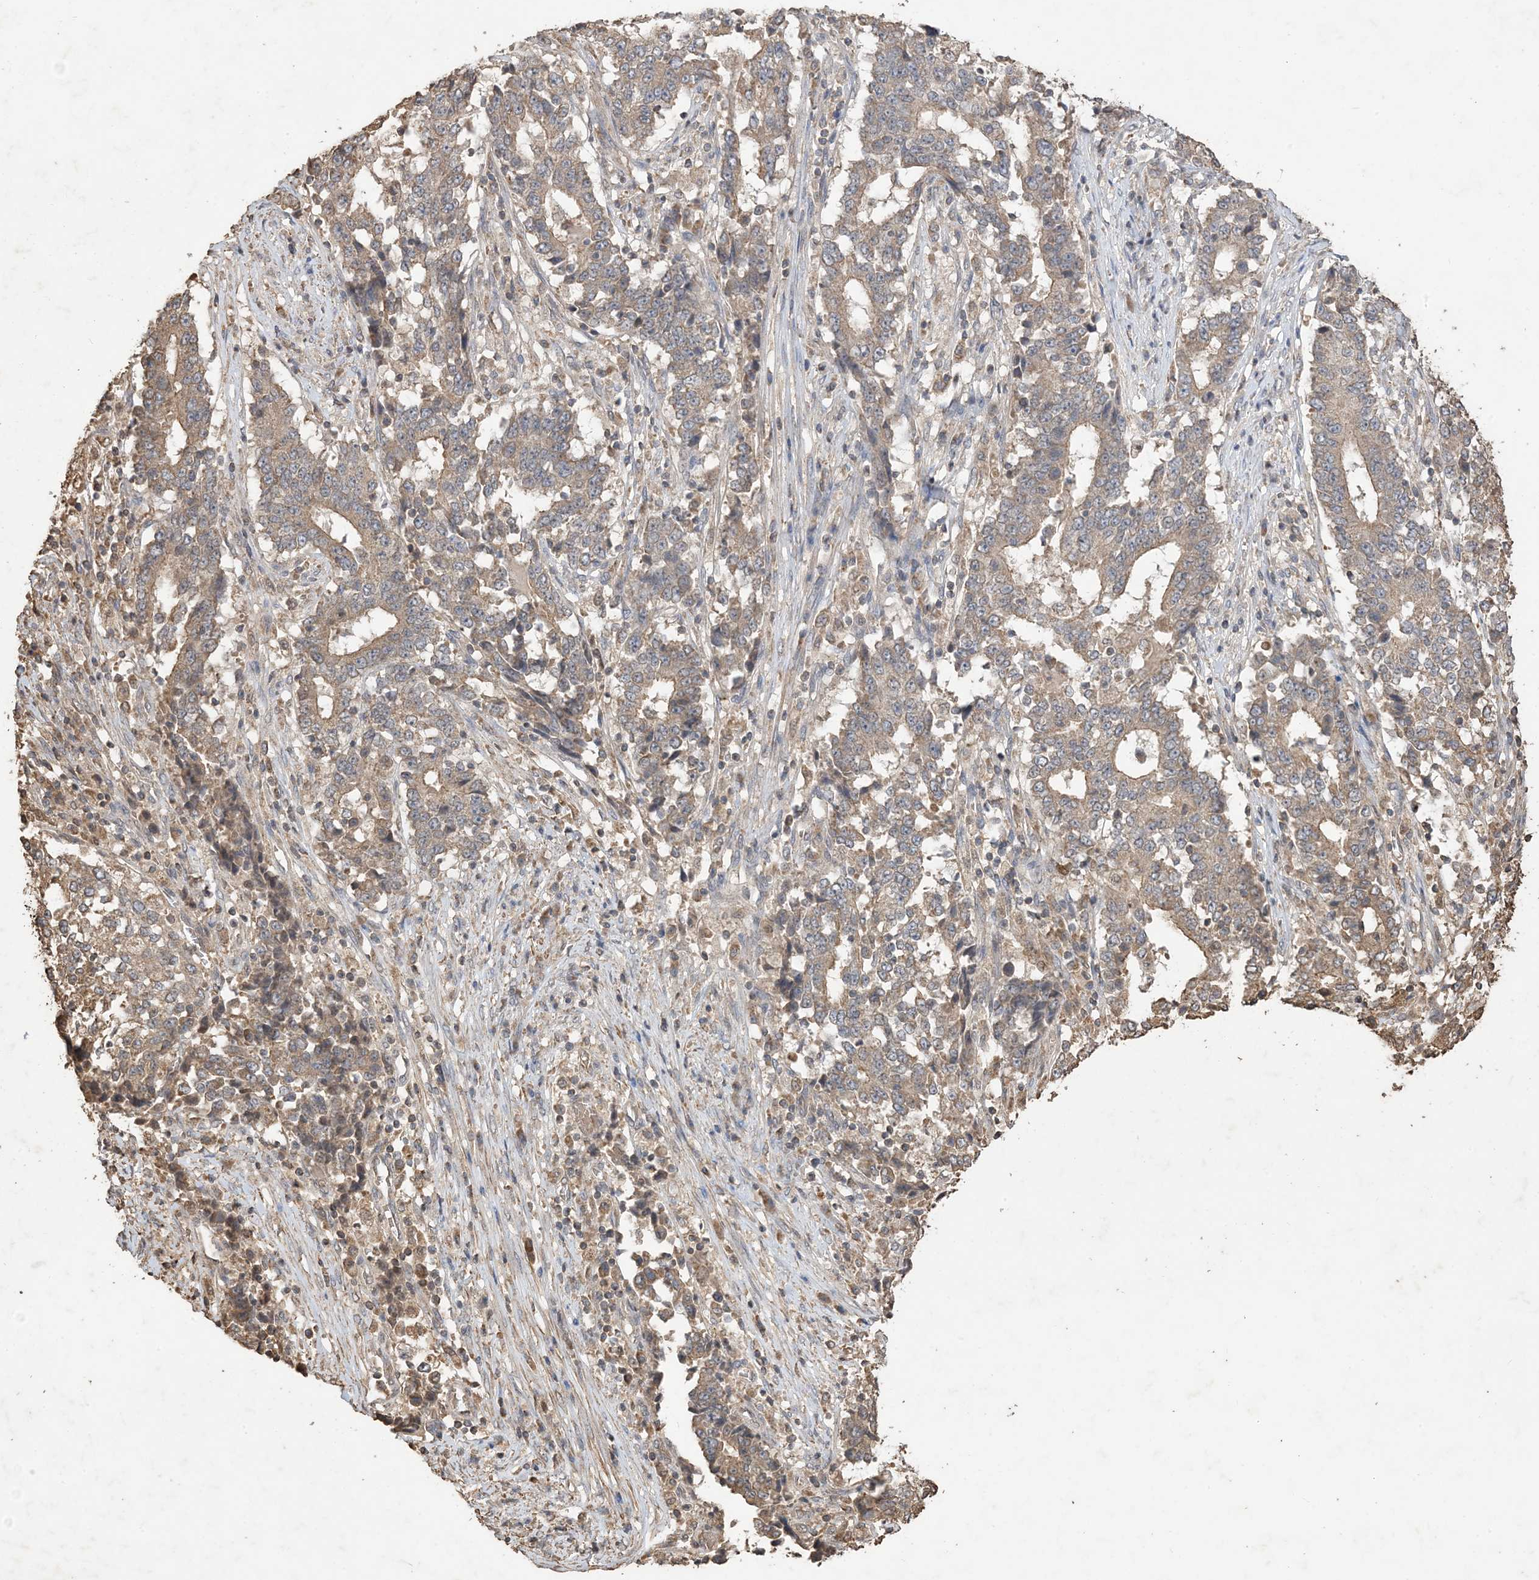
{"staining": {"intensity": "weak", "quantity": ">75%", "location": "cytoplasmic/membranous"}, "tissue": "stomach cancer", "cell_type": "Tumor cells", "image_type": "cancer", "snomed": [{"axis": "morphology", "description": "Adenocarcinoma, NOS"}, {"axis": "topography", "description": "Stomach"}], "caption": "This photomicrograph reveals adenocarcinoma (stomach) stained with immunohistochemistry to label a protein in brown. The cytoplasmic/membranous of tumor cells show weak positivity for the protein. Nuclei are counter-stained blue.", "gene": "HPS4", "patient": {"sex": "male", "age": 59}}